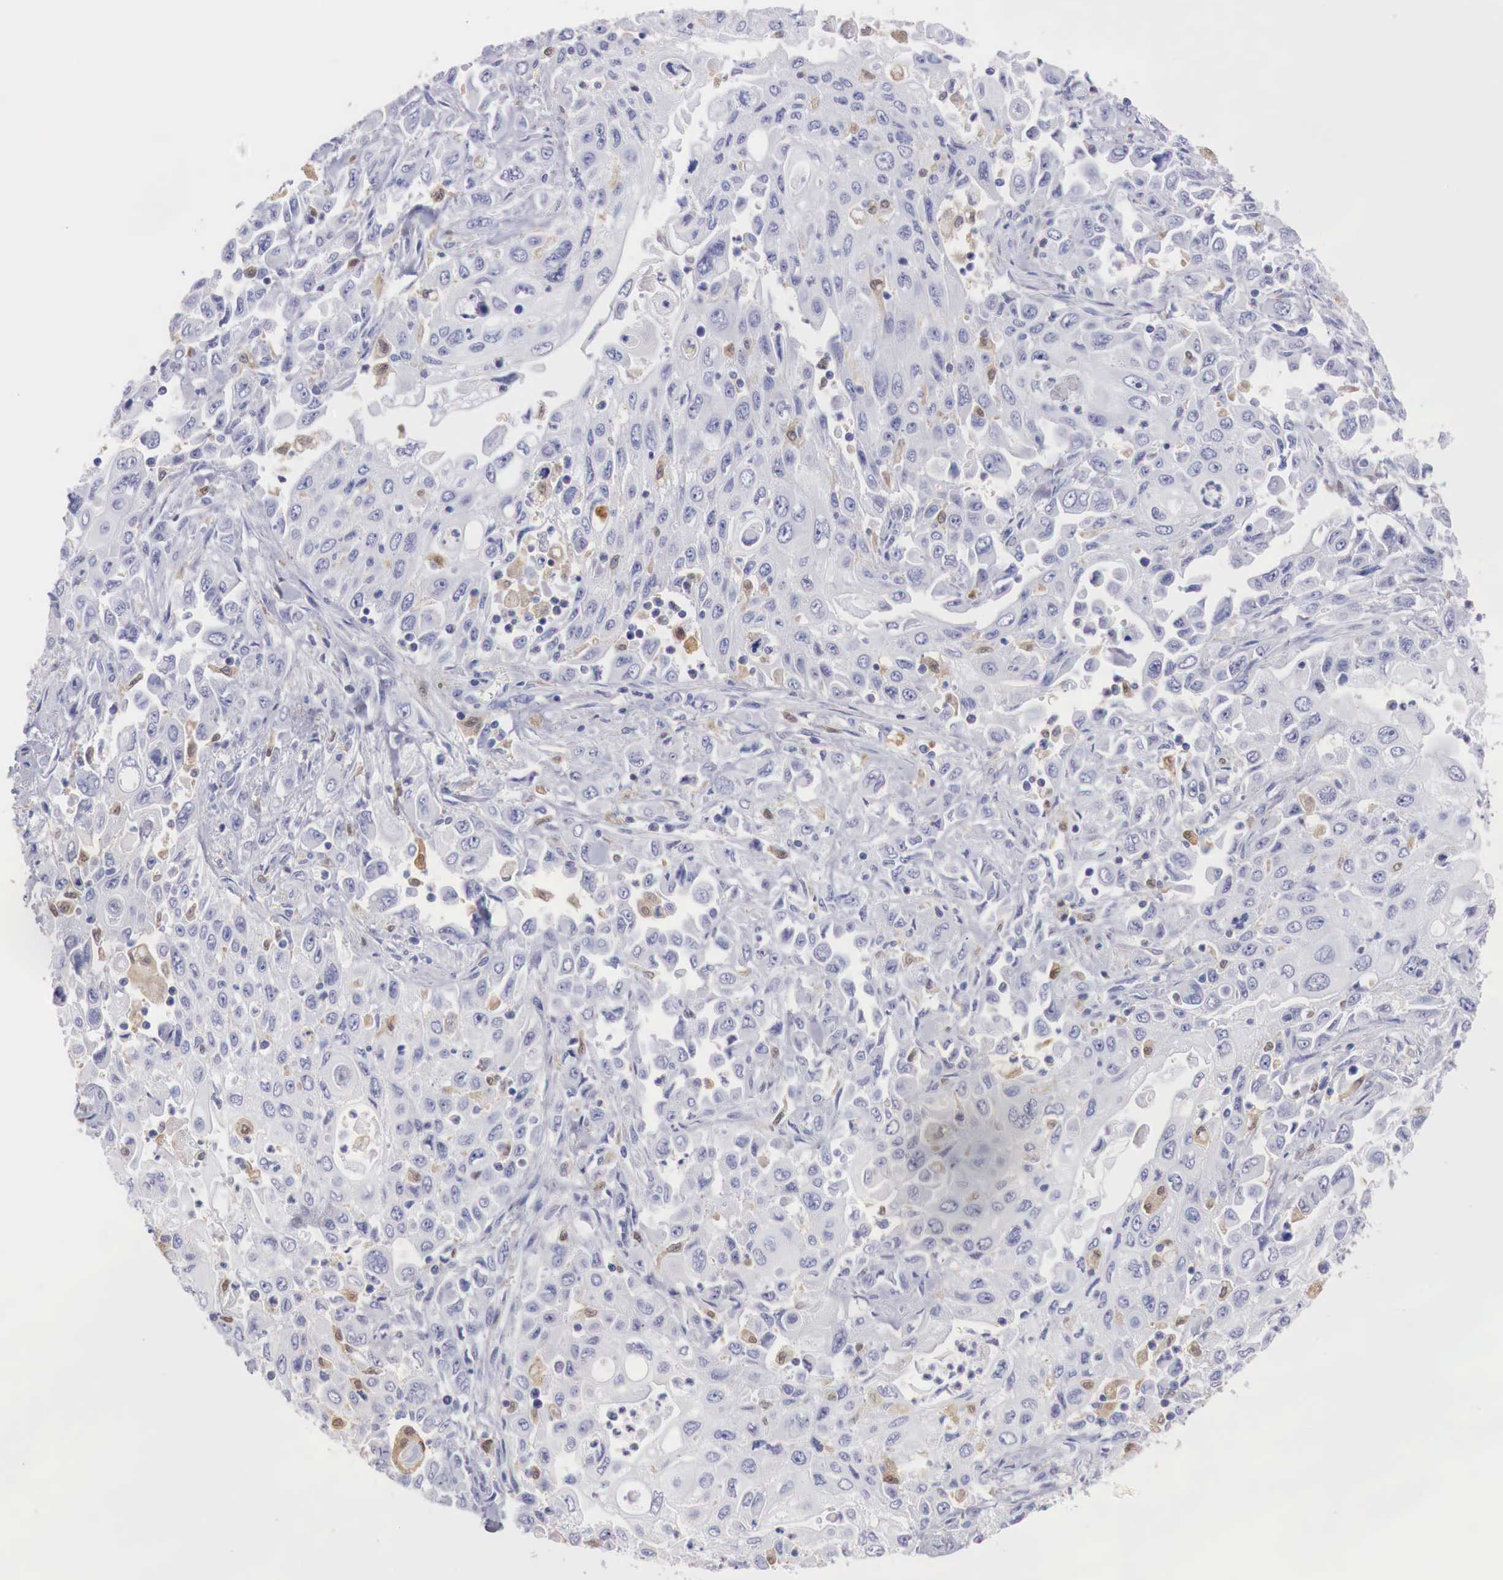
{"staining": {"intensity": "negative", "quantity": "none", "location": "none"}, "tissue": "pancreatic cancer", "cell_type": "Tumor cells", "image_type": "cancer", "snomed": [{"axis": "morphology", "description": "Adenocarcinoma, NOS"}, {"axis": "topography", "description": "Pancreas"}], "caption": "This is a image of immunohistochemistry staining of adenocarcinoma (pancreatic), which shows no expression in tumor cells.", "gene": "RENBP", "patient": {"sex": "male", "age": 70}}